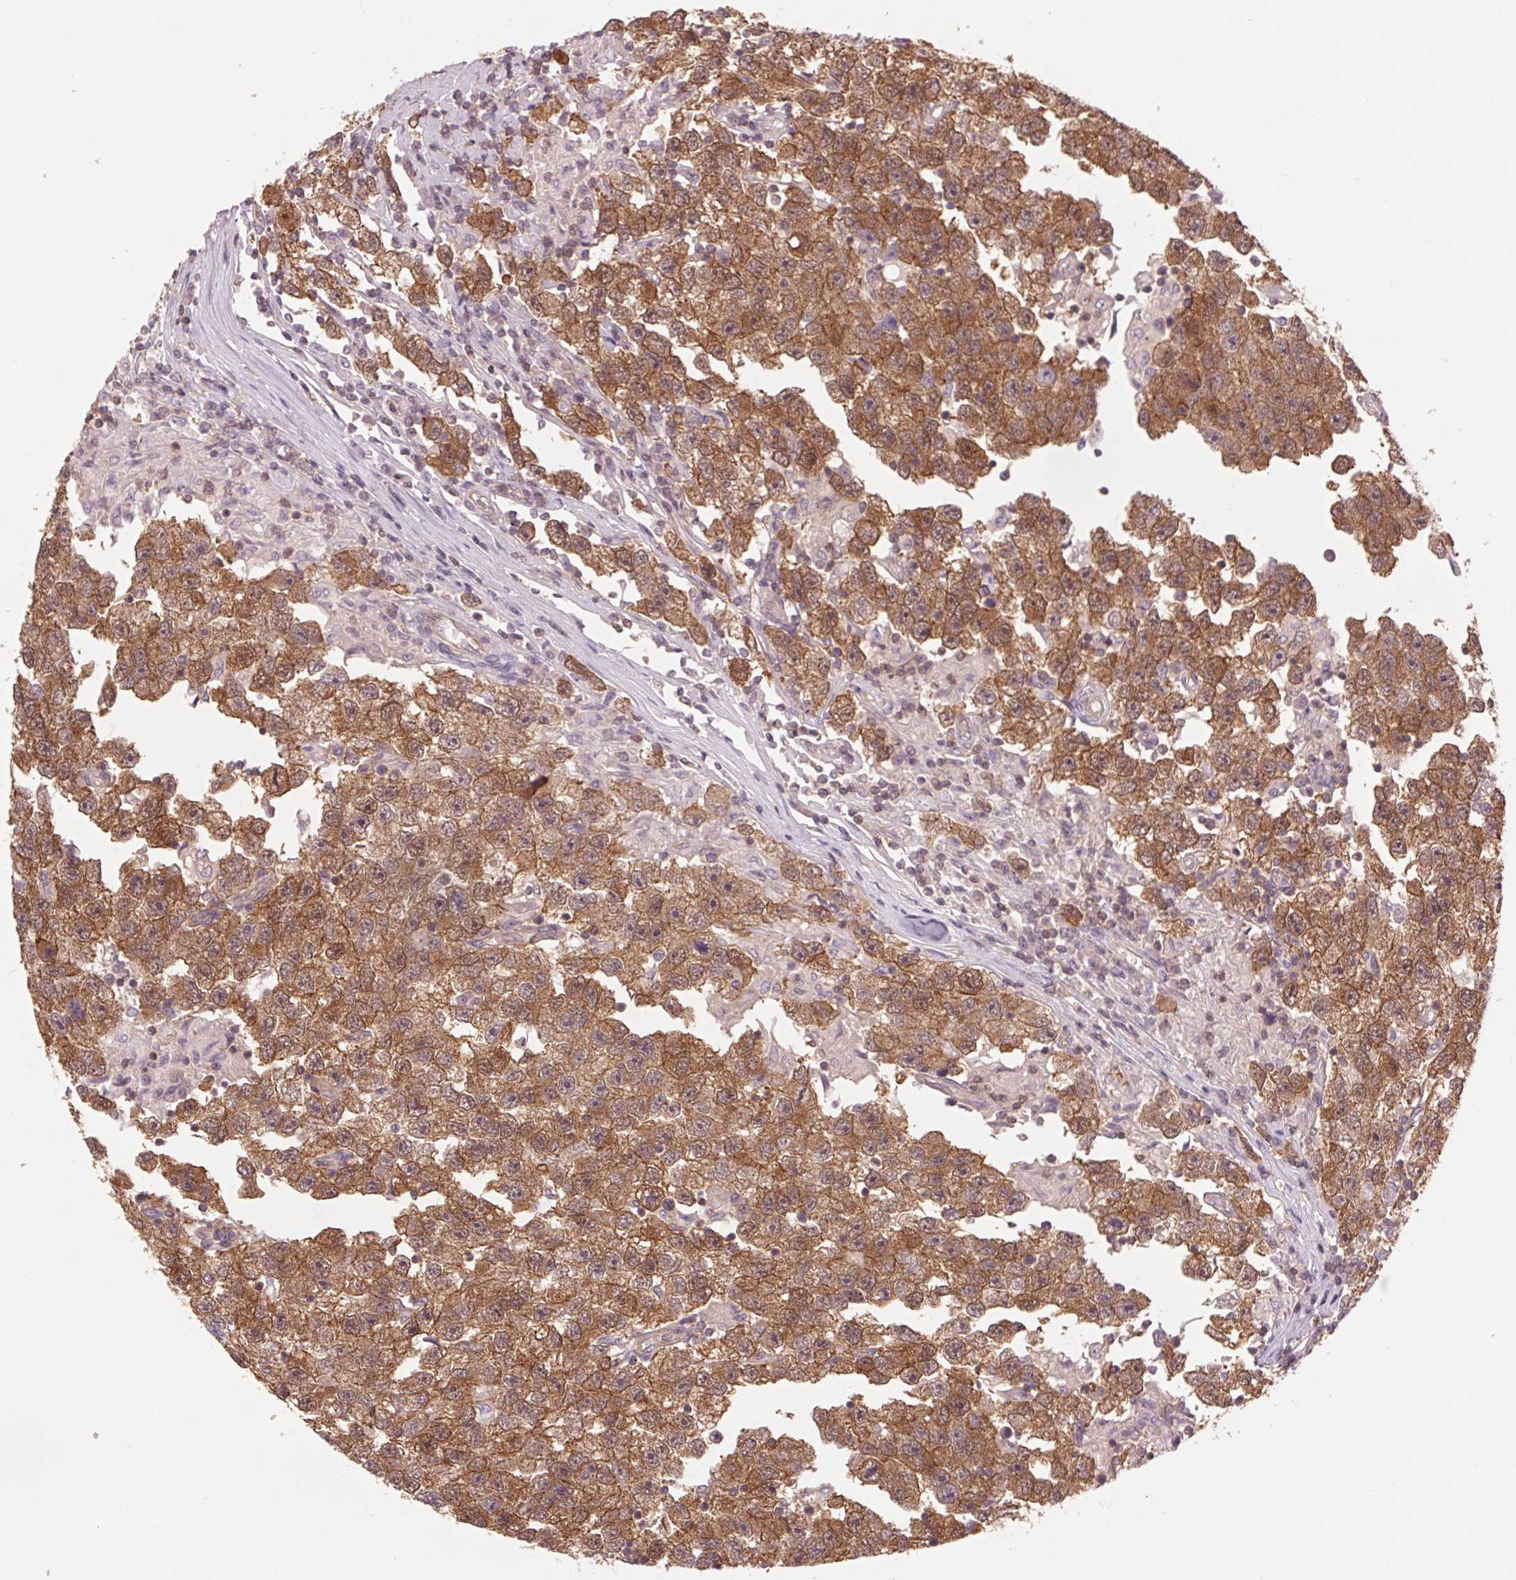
{"staining": {"intensity": "moderate", "quantity": ">75%", "location": "cytoplasmic/membranous"}, "tissue": "testis cancer", "cell_type": "Tumor cells", "image_type": "cancer", "snomed": [{"axis": "morphology", "description": "Seminoma, NOS"}, {"axis": "topography", "description": "Testis"}], "caption": "Immunohistochemistry (IHC) (DAB) staining of human testis cancer demonstrates moderate cytoplasmic/membranous protein positivity in approximately >75% of tumor cells.", "gene": "SH3RF2", "patient": {"sex": "male", "age": 26}}